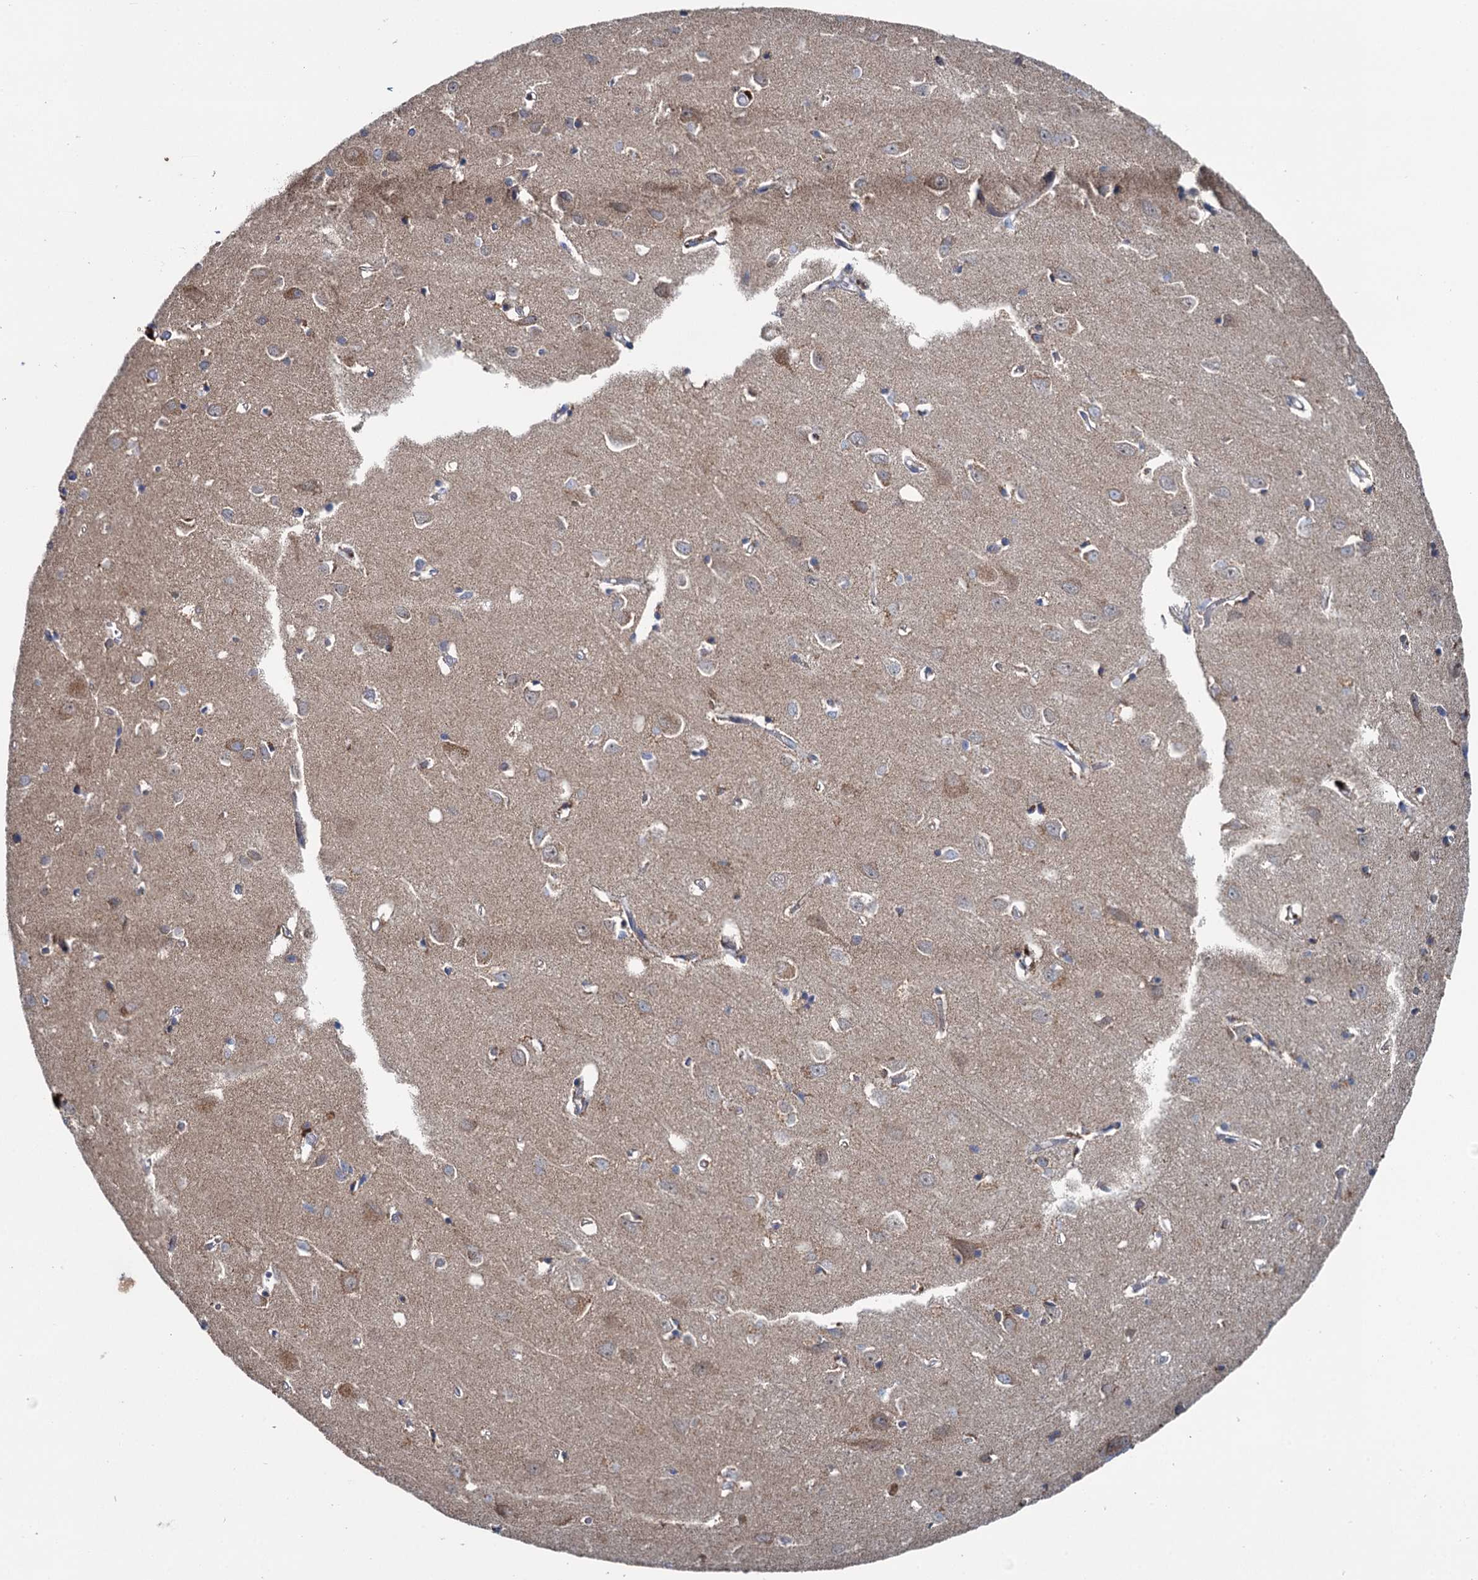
{"staining": {"intensity": "negative", "quantity": "none", "location": "none"}, "tissue": "cerebral cortex", "cell_type": "Endothelial cells", "image_type": "normal", "snomed": [{"axis": "morphology", "description": "Normal tissue, NOS"}, {"axis": "topography", "description": "Cerebral cortex"}], "caption": "IHC of benign human cerebral cortex reveals no expression in endothelial cells. (DAB IHC with hematoxylin counter stain).", "gene": "METTL4", "patient": {"sex": "female", "age": 64}}